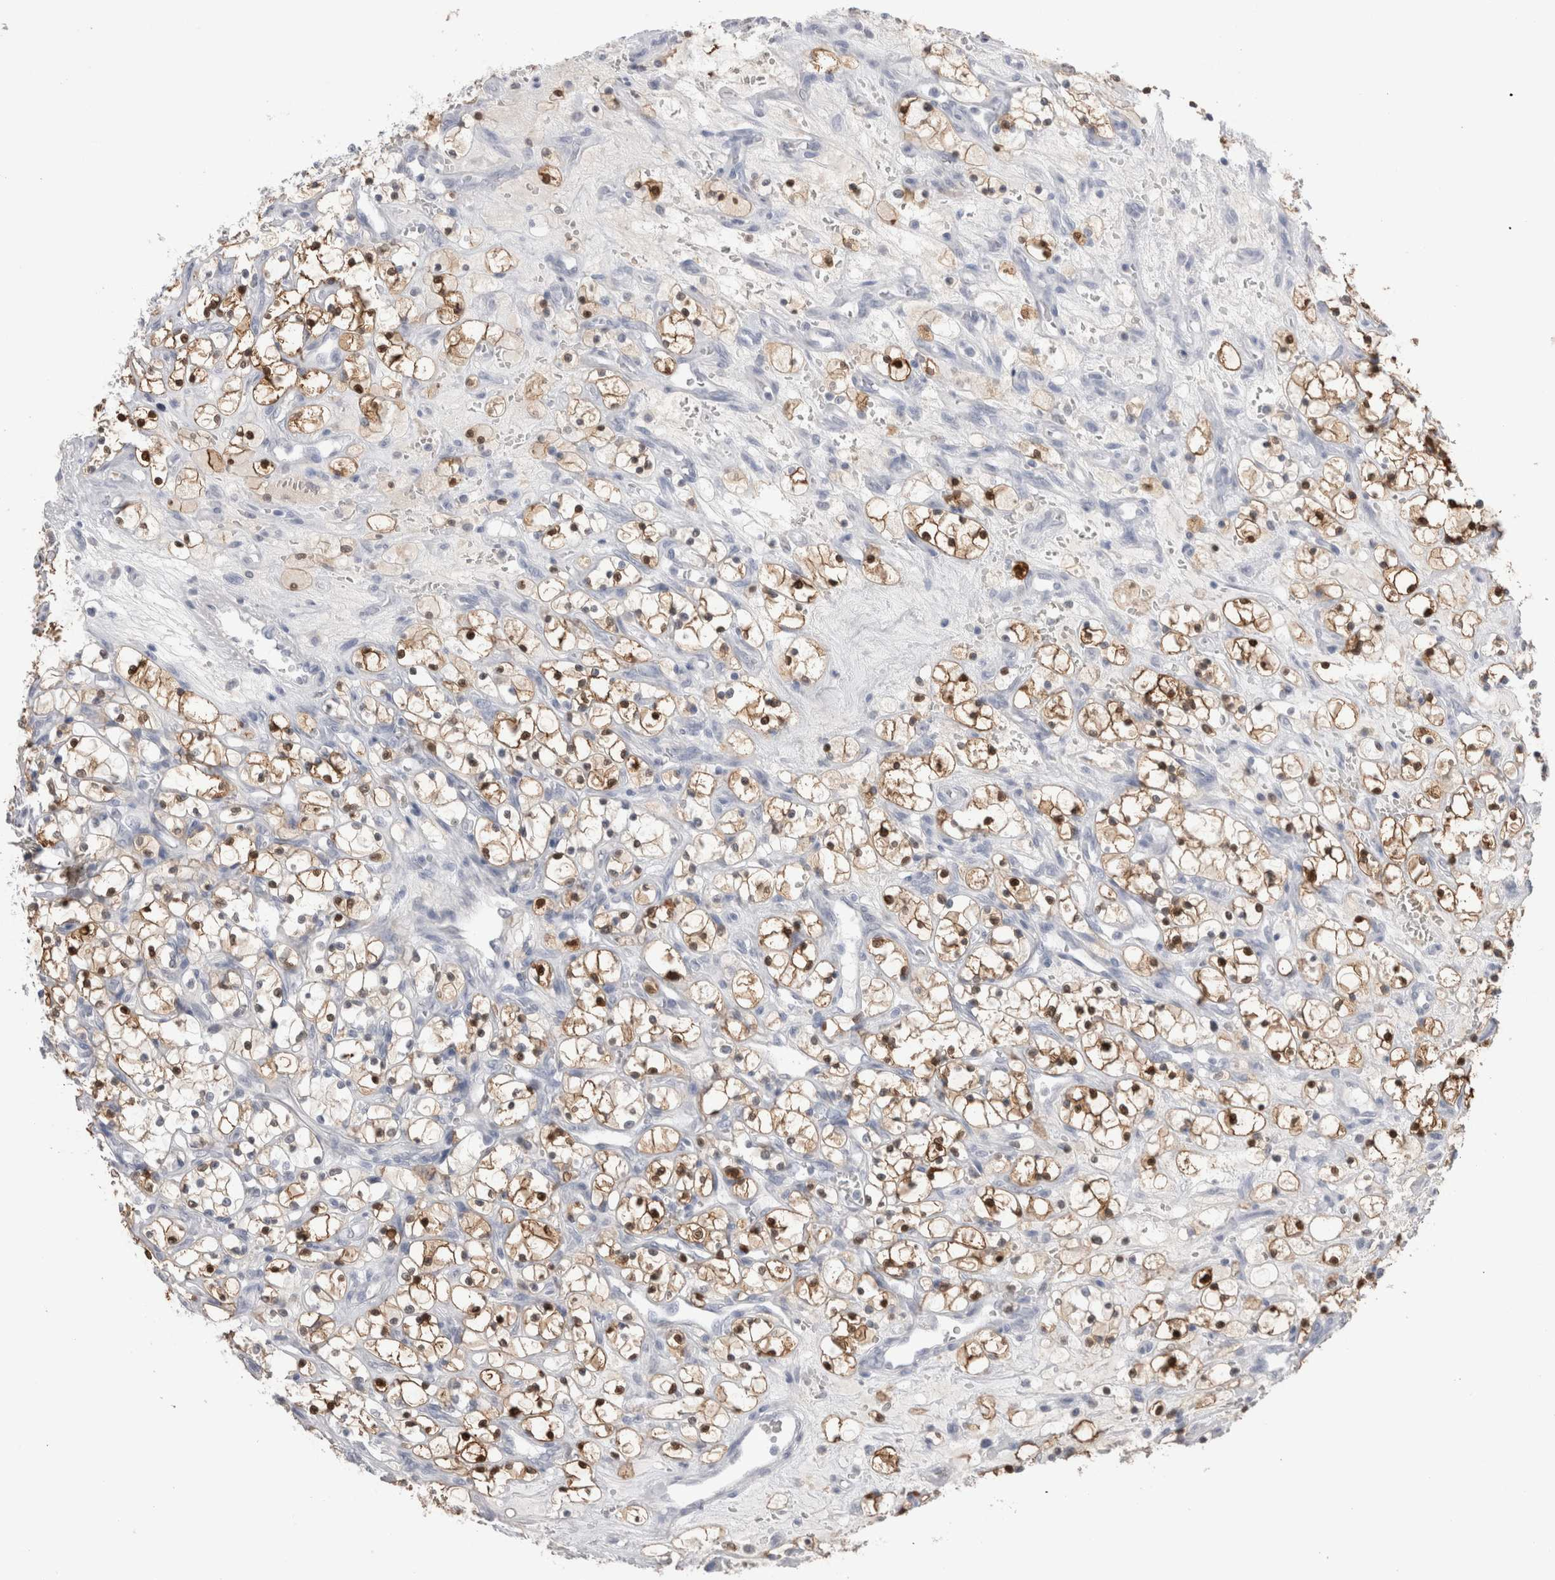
{"staining": {"intensity": "strong", "quantity": ">75%", "location": "cytoplasmic/membranous,nuclear"}, "tissue": "renal cancer", "cell_type": "Tumor cells", "image_type": "cancer", "snomed": [{"axis": "morphology", "description": "Adenocarcinoma, NOS"}, {"axis": "topography", "description": "Kidney"}], "caption": "About >75% of tumor cells in human adenocarcinoma (renal) reveal strong cytoplasmic/membranous and nuclear protein positivity as visualized by brown immunohistochemical staining.", "gene": "SUCNR1", "patient": {"sex": "female", "age": 69}}